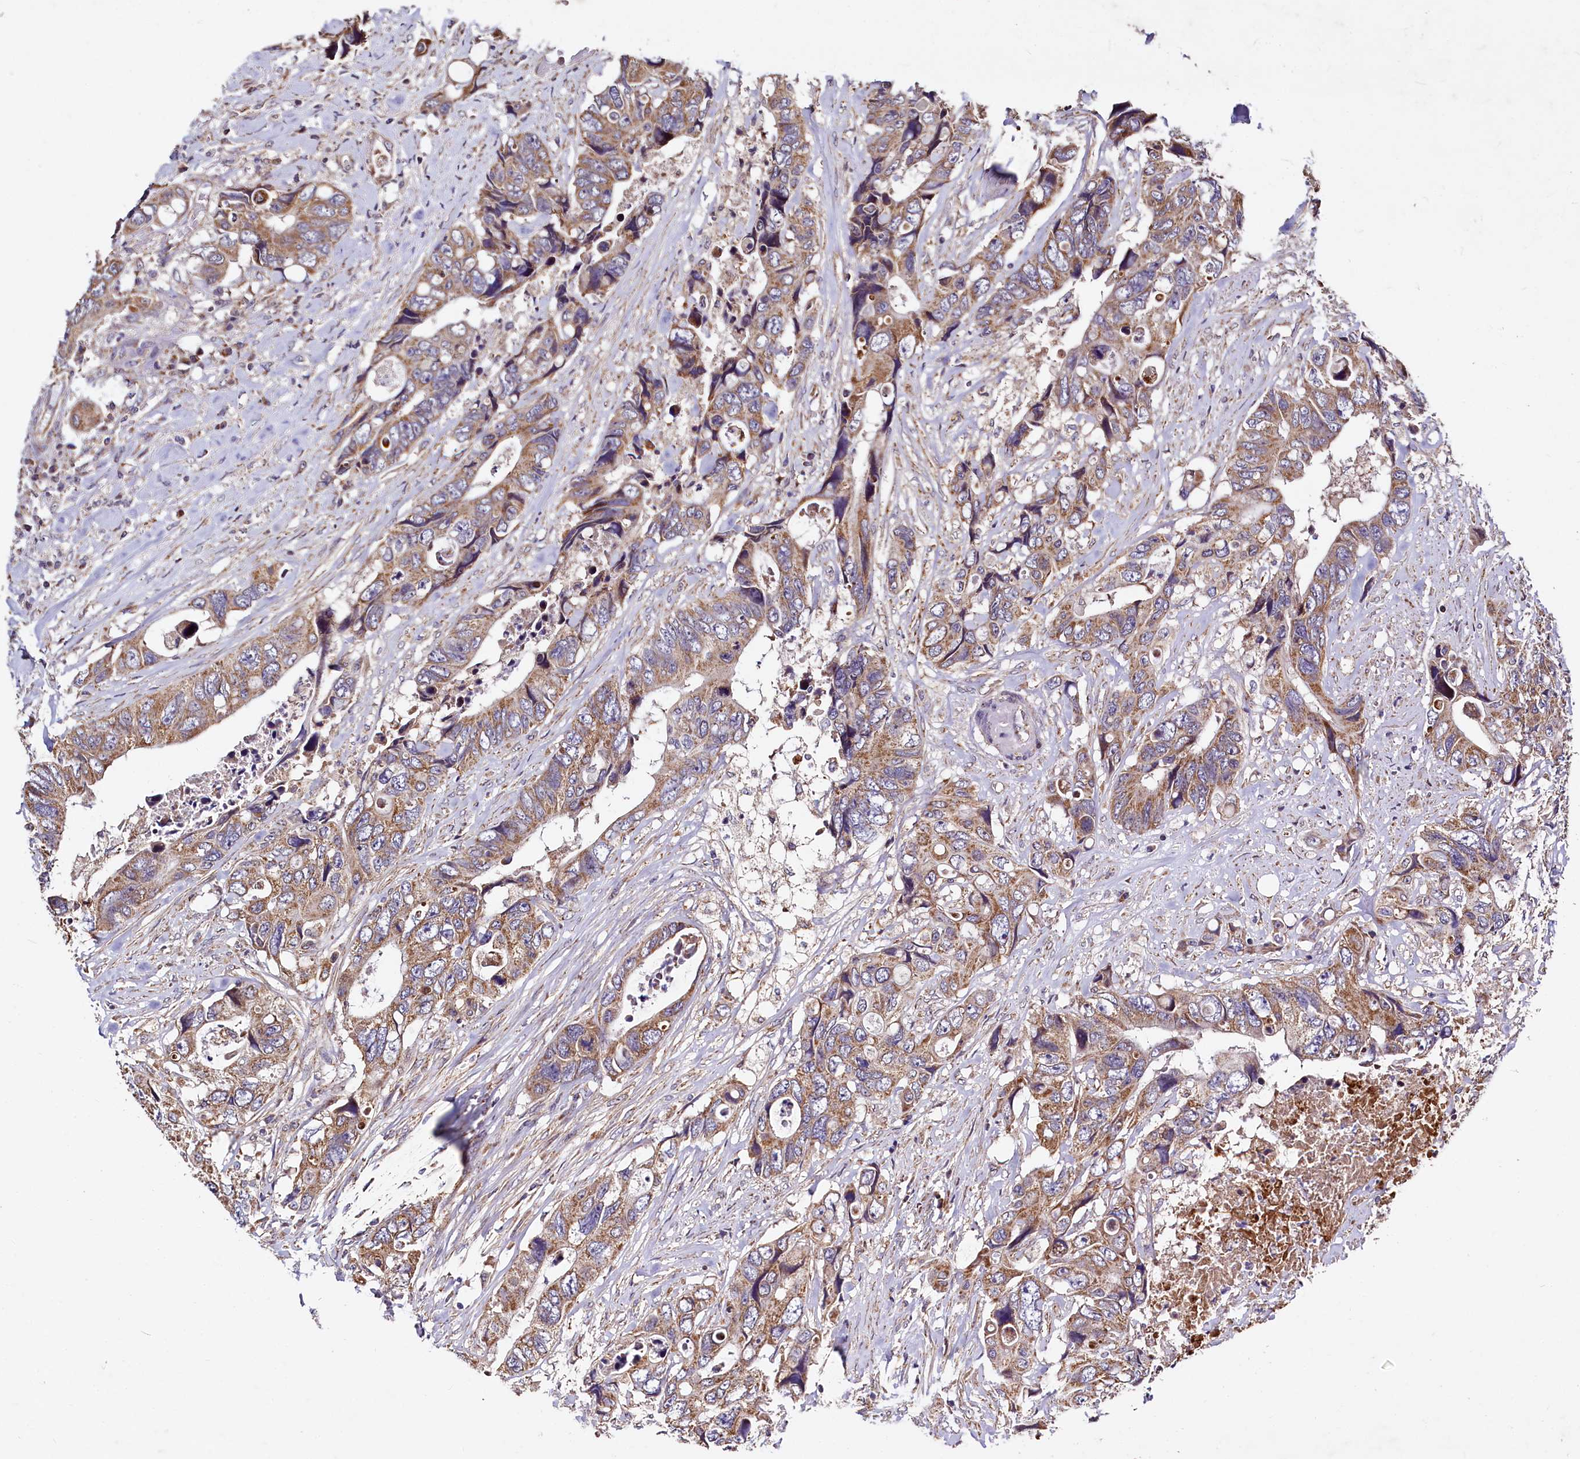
{"staining": {"intensity": "moderate", "quantity": ">75%", "location": "cytoplasmic/membranous"}, "tissue": "colorectal cancer", "cell_type": "Tumor cells", "image_type": "cancer", "snomed": [{"axis": "morphology", "description": "Adenocarcinoma, NOS"}, {"axis": "topography", "description": "Rectum"}], "caption": "The image reveals a brown stain indicating the presence of a protein in the cytoplasmic/membranous of tumor cells in colorectal cancer.", "gene": "SPRYD3", "patient": {"sex": "male", "age": 57}}